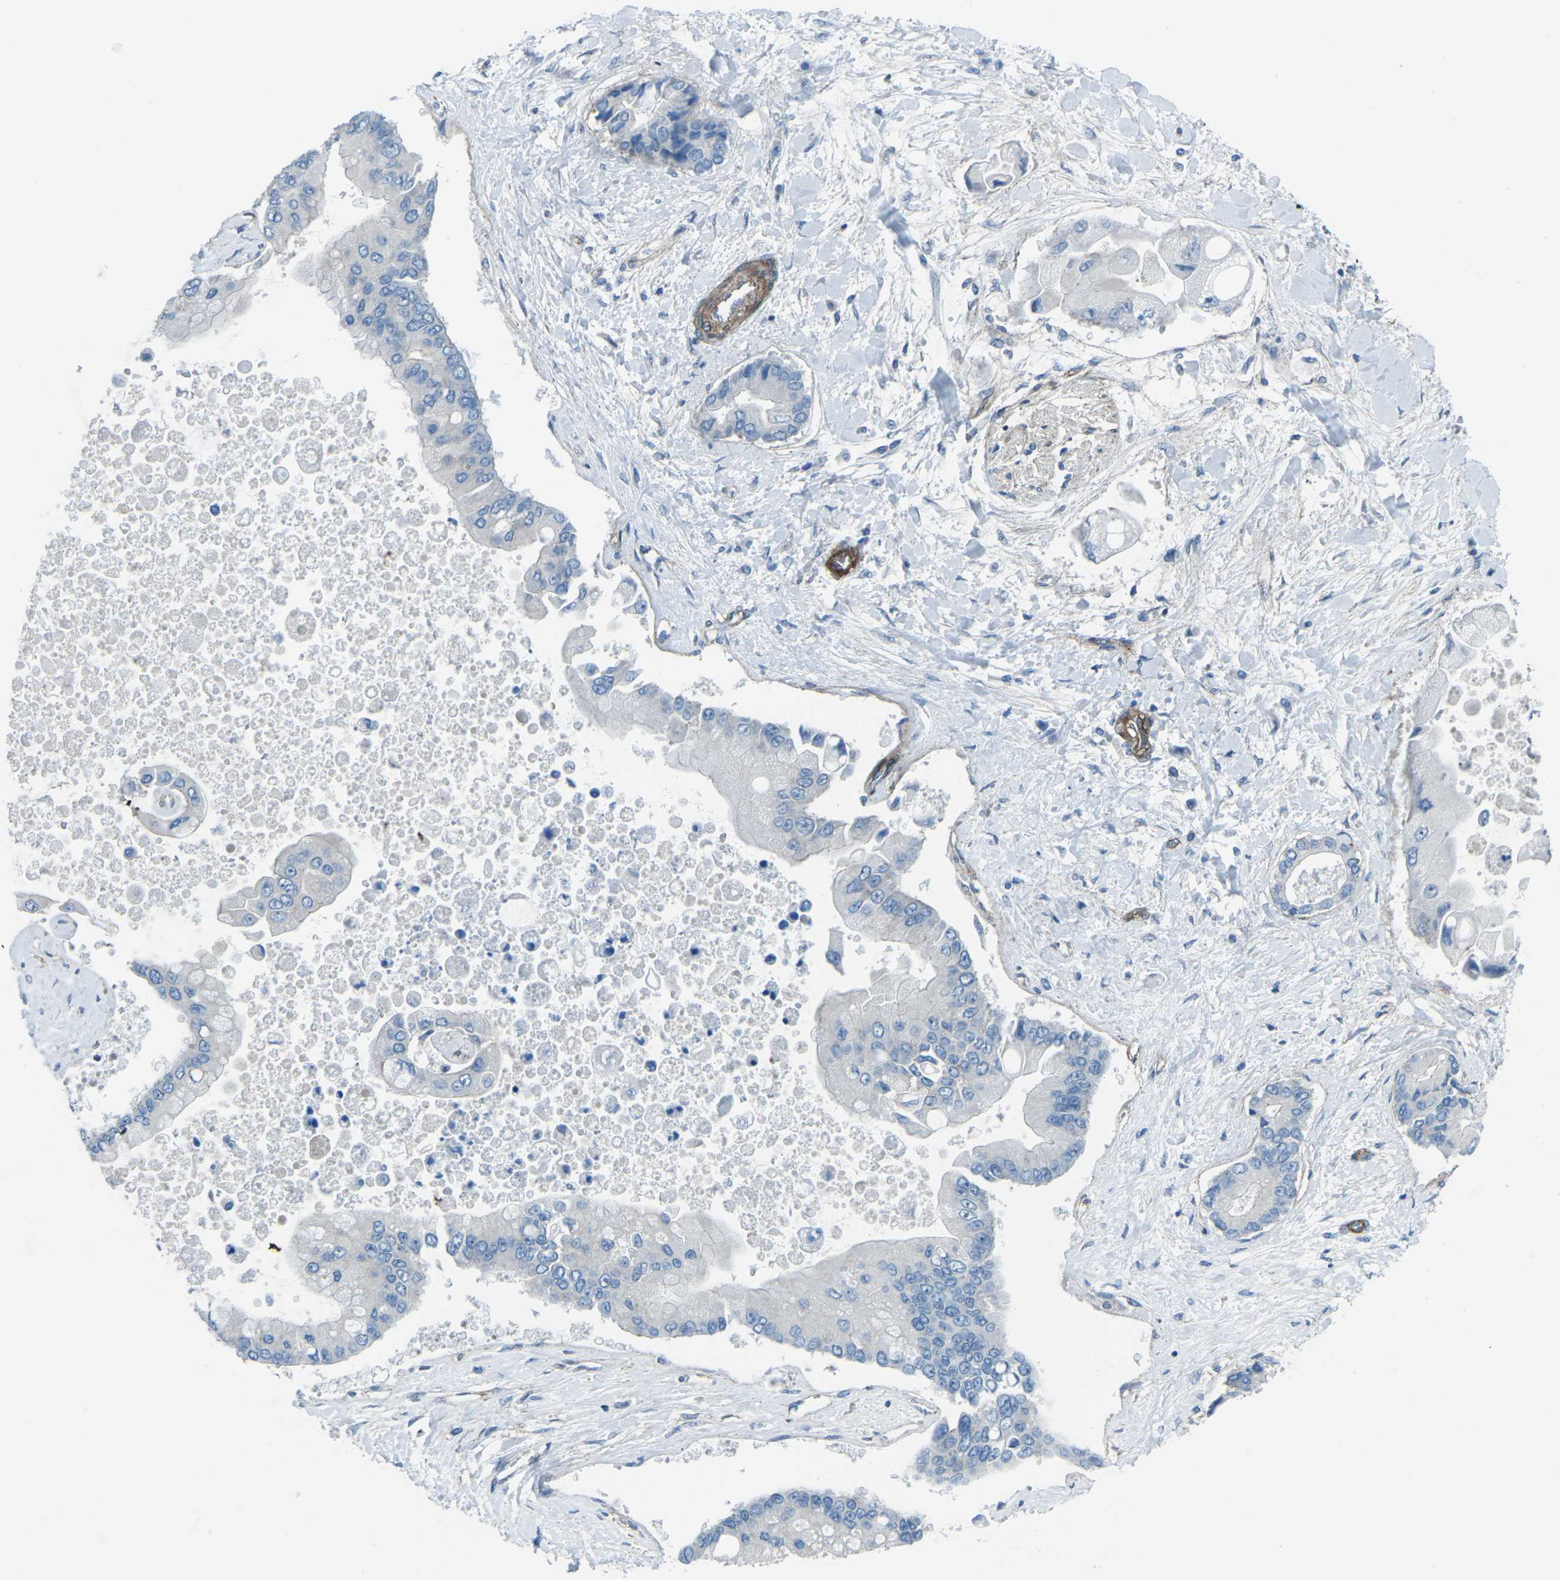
{"staining": {"intensity": "negative", "quantity": "none", "location": "none"}, "tissue": "liver cancer", "cell_type": "Tumor cells", "image_type": "cancer", "snomed": [{"axis": "morphology", "description": "Cholangiocarcinoma"}, {"axis": "topography", "description": "Liver"}], "caption": "Tumor cells are negative for brown protein staining in liver cancer (cholangiocarcinoma).", "gene": "UTRN", "patient": {"sex": "male", "age": 50}}